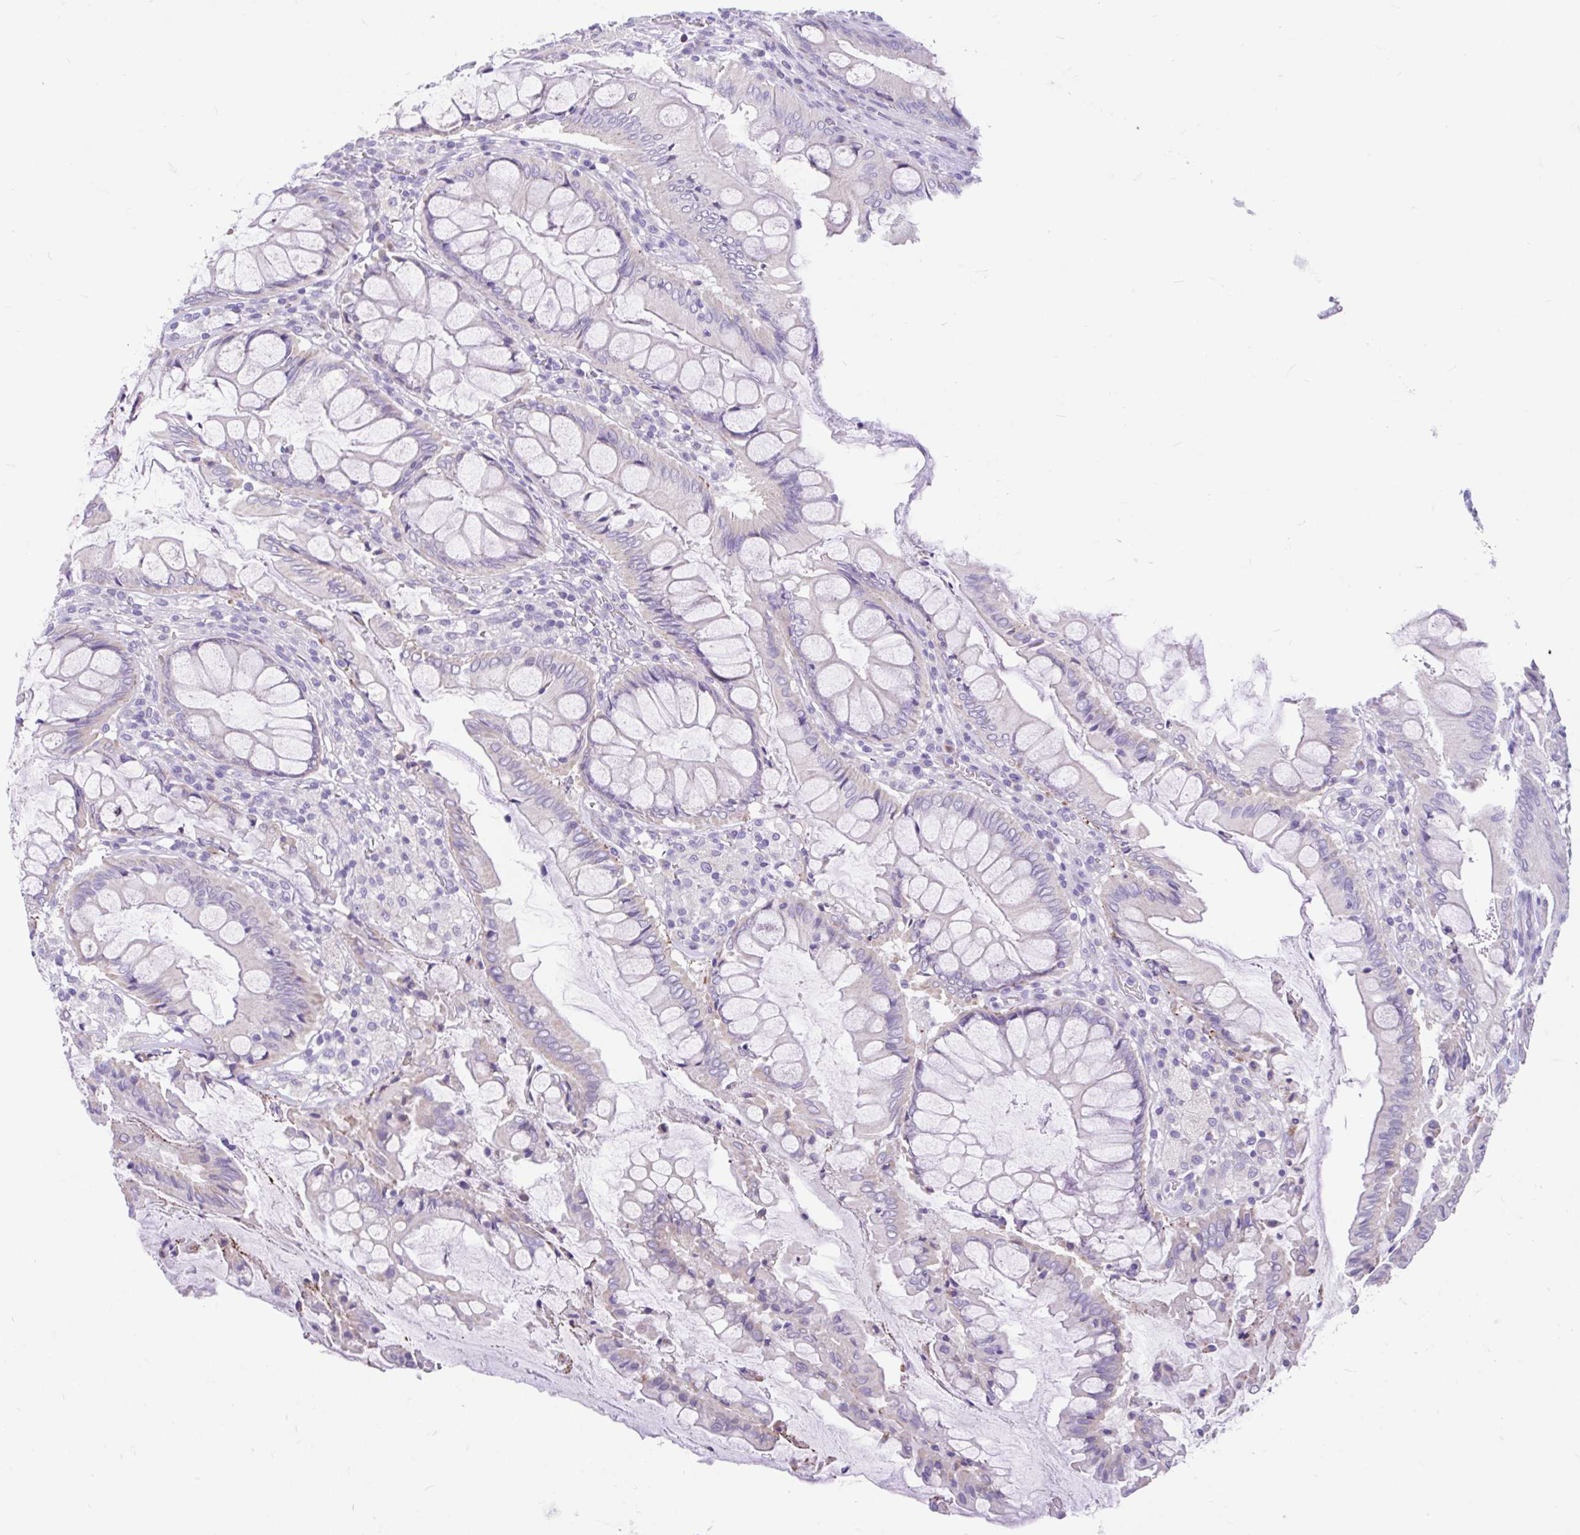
{"staining": {"intensity": "negative", "quantity": "none", "location": "none"}, "tissue": "colorectal cancer", "cell_type": "Tumor cells", "image_type": "cancer", "snomed": [{"axis": "morphology", "description": "Adenocarcinoma, NOS"}, {"axis": "topography", "description": "Colon"}], "caption": "Immunohistochemical staining of human adenocarcinoma (colorectal) reveals no significant positivity in tumor cells. (Stains: DAB immunohistochemistry (IHC) with hematoxylin counter stain, Microscopy: brightfield microscopy at high magnification).", "gene": "CCSAP", "patient": {"sex": "male", "age": 62}}